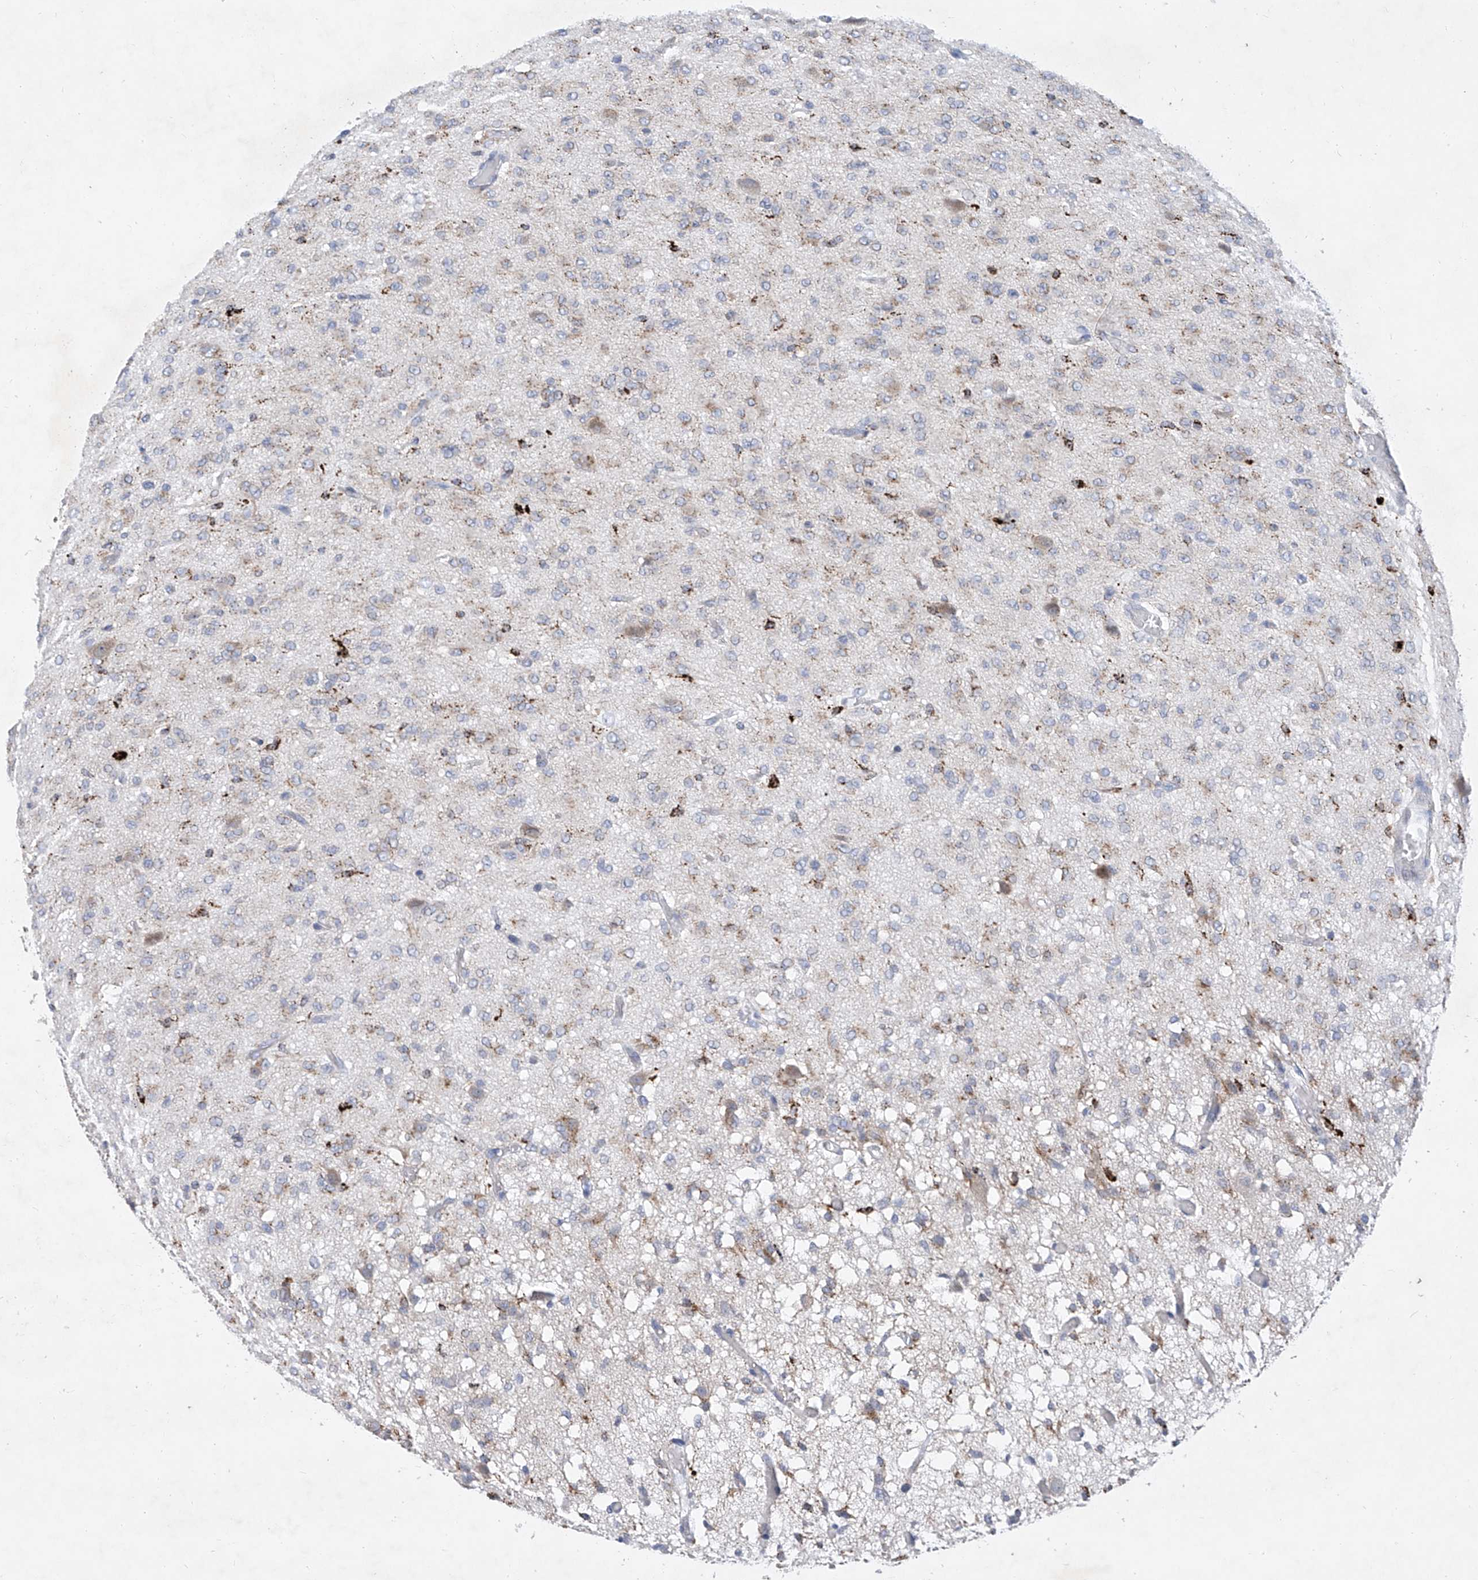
{"staining": {"intensity": "weak", "quantity": "<25%", "location": "cytoplasmic/membranous"}, "tissue": "glioma", "cell_type": "Tumor cells", "image_type": "cancer", "snomed": [{"axis": "morphology", "description": "Glioma, malignant, High grade"}, {"axis": "topography", "description": "Brain"}], "caption": "Immunohistochemical staining of human glioma exhibits no significant expression in tumor cells.", "gene": "MX2", "patient": {"sex": "female", "age": 59}}